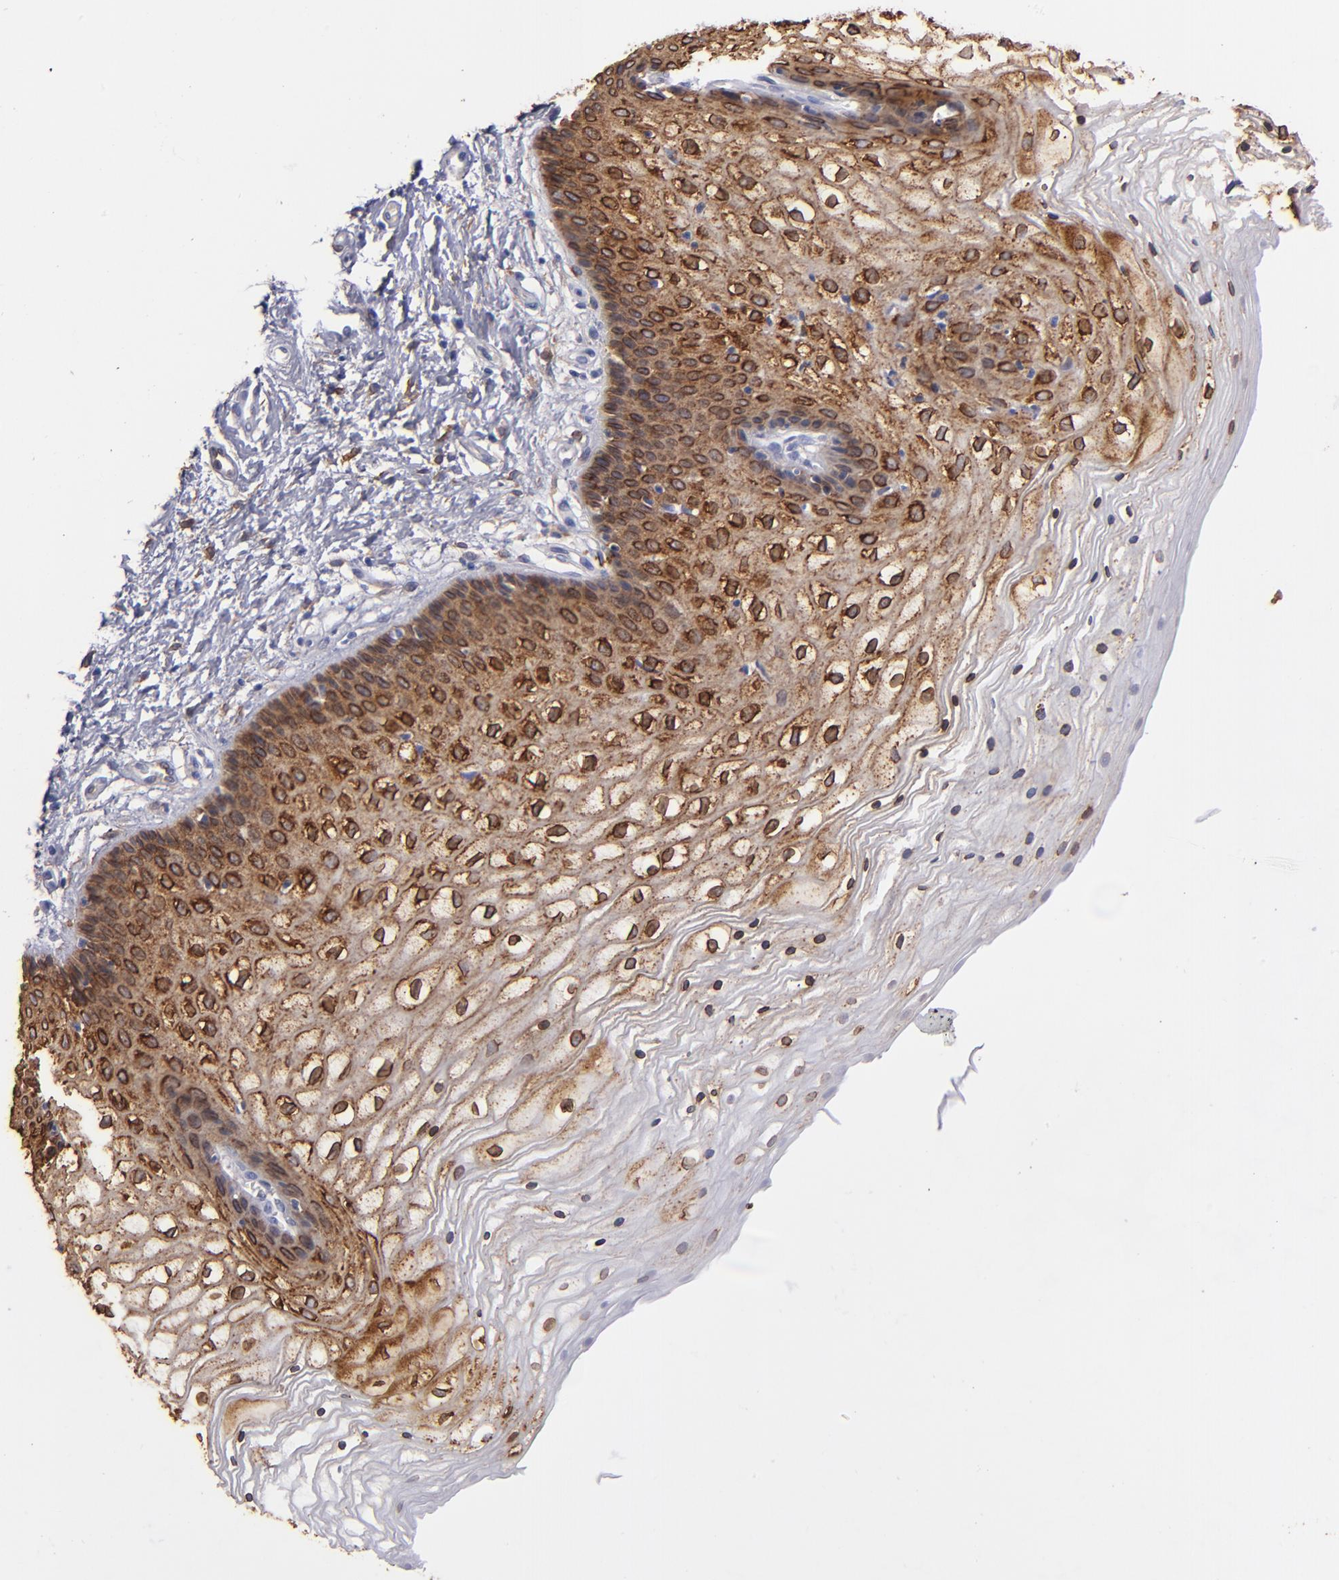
{"staining": {"intensity": "strong", "quantity": ">75%", "location": "cytoplasmic/membranous"}, "tissue": "vagina", "cell_type": "Squamous epithelial cells", "image_type": "normal", "snomed": [{"axis": "morphology", "description": "Normal tissue, NOS"}, {"axis": "topography", "description": "Vagina"}], "caption": "Vagina stained with DAB IHC demonstrates high levels of strong cytoplasmic/membranous positivity in about >75% of squamous epithelial cells.", "gene": "AHNAK2", "patient": {"sex": "female", "age": 34}}